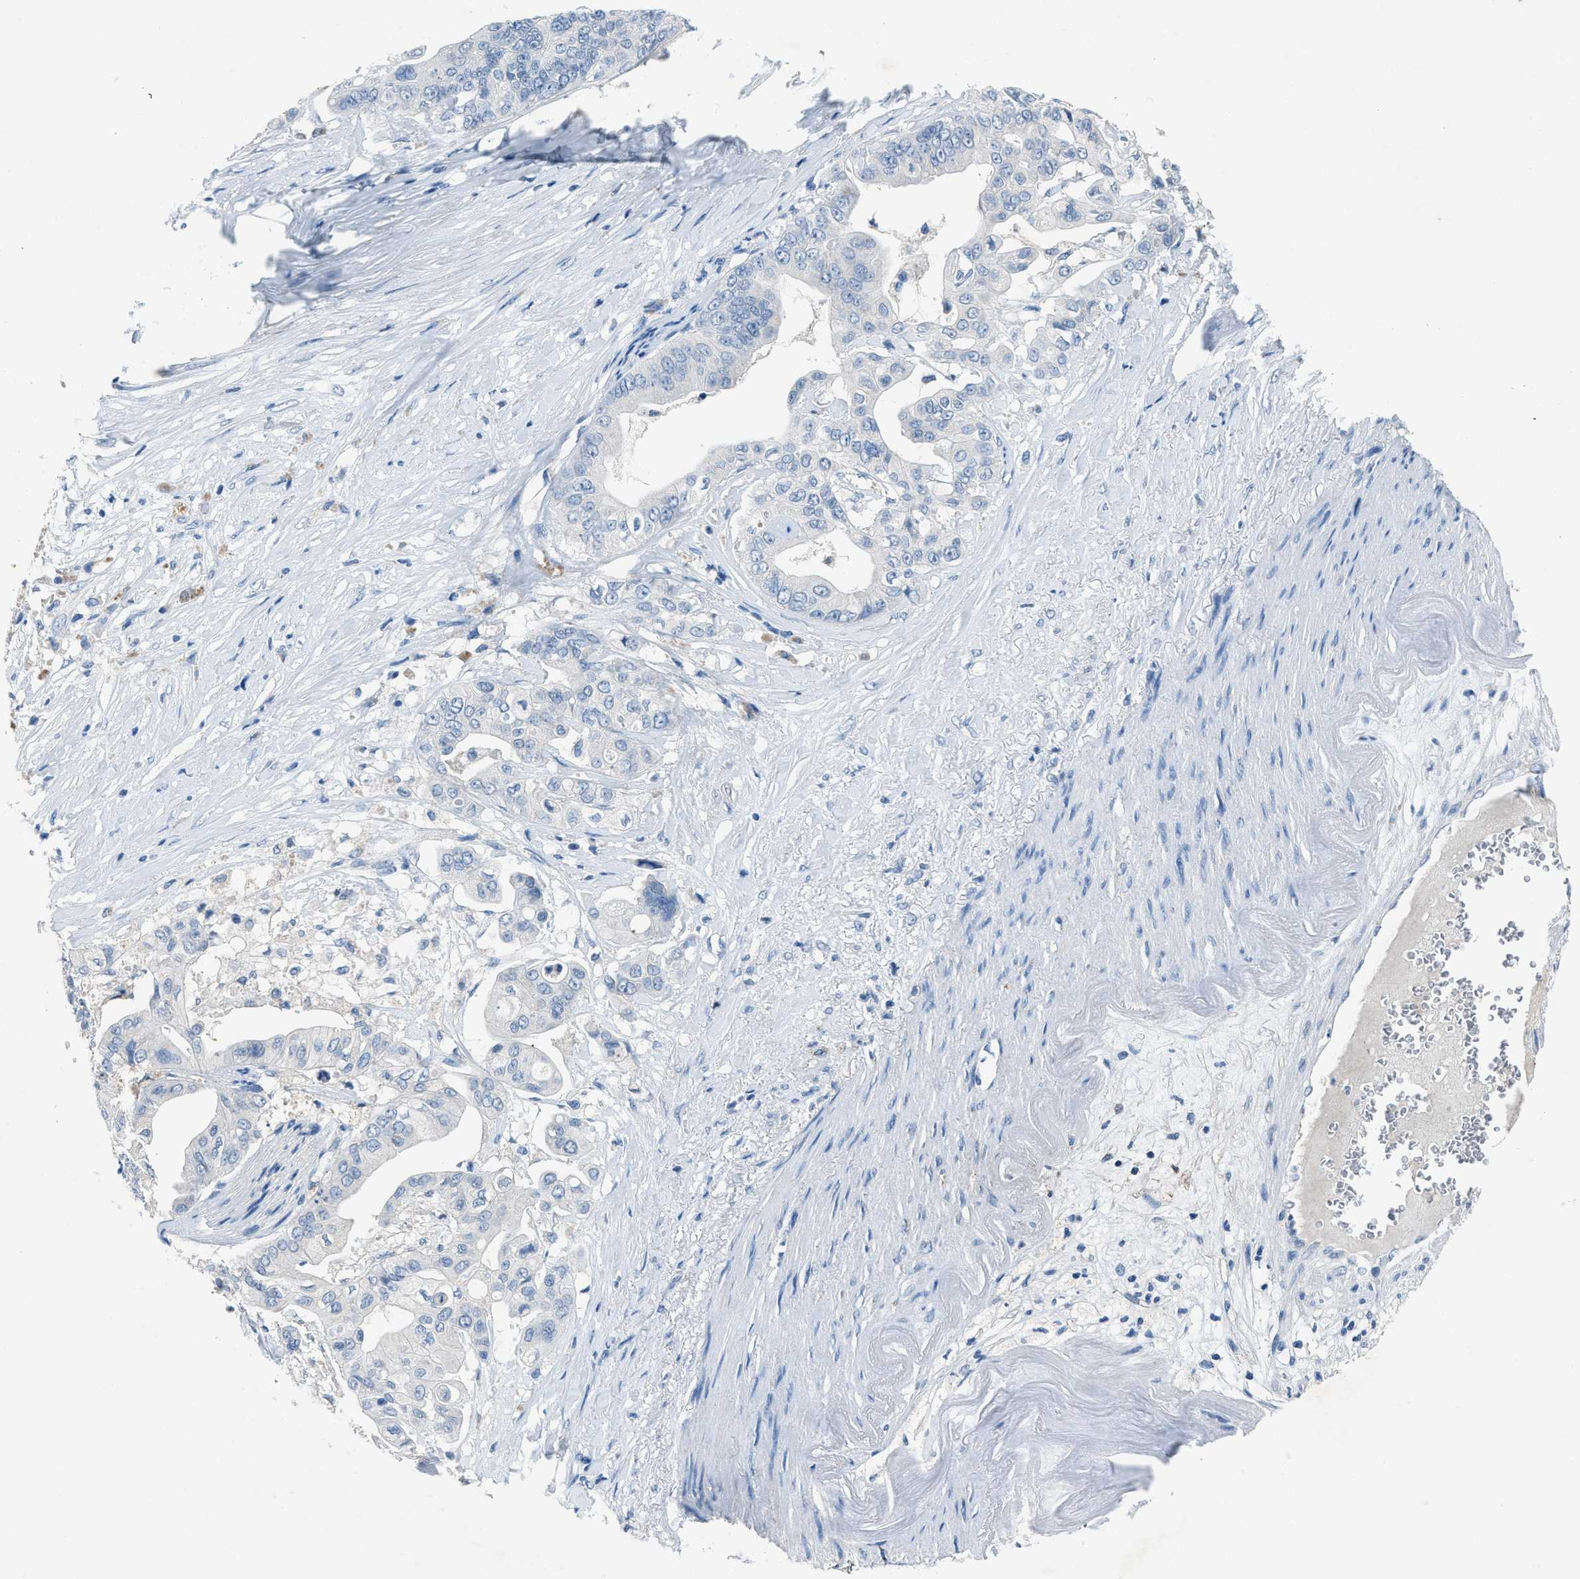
{"staining": {"intensity": "negative", "quantity": "none", "location": "none"}, "tissue": "pancreatic cancer", "cell_type": "Tumor cells", "image_type": "cancer", "snomed": [{"axis": "morphology", "description": "Adenocarcinoma, NOS"}, {"axis": "topography", "description": "Pancreas"}], "caption": "A high-resolution micrograph shows immunohistochemistry (IHC) staining of pancreatic cancer (adenocarcinoma), which exhibits no significant staining in tumor cells. (DAB IHC, high magnification).", "gene": "ADAM2", "patient": {"sex": "female", "age": 75}}